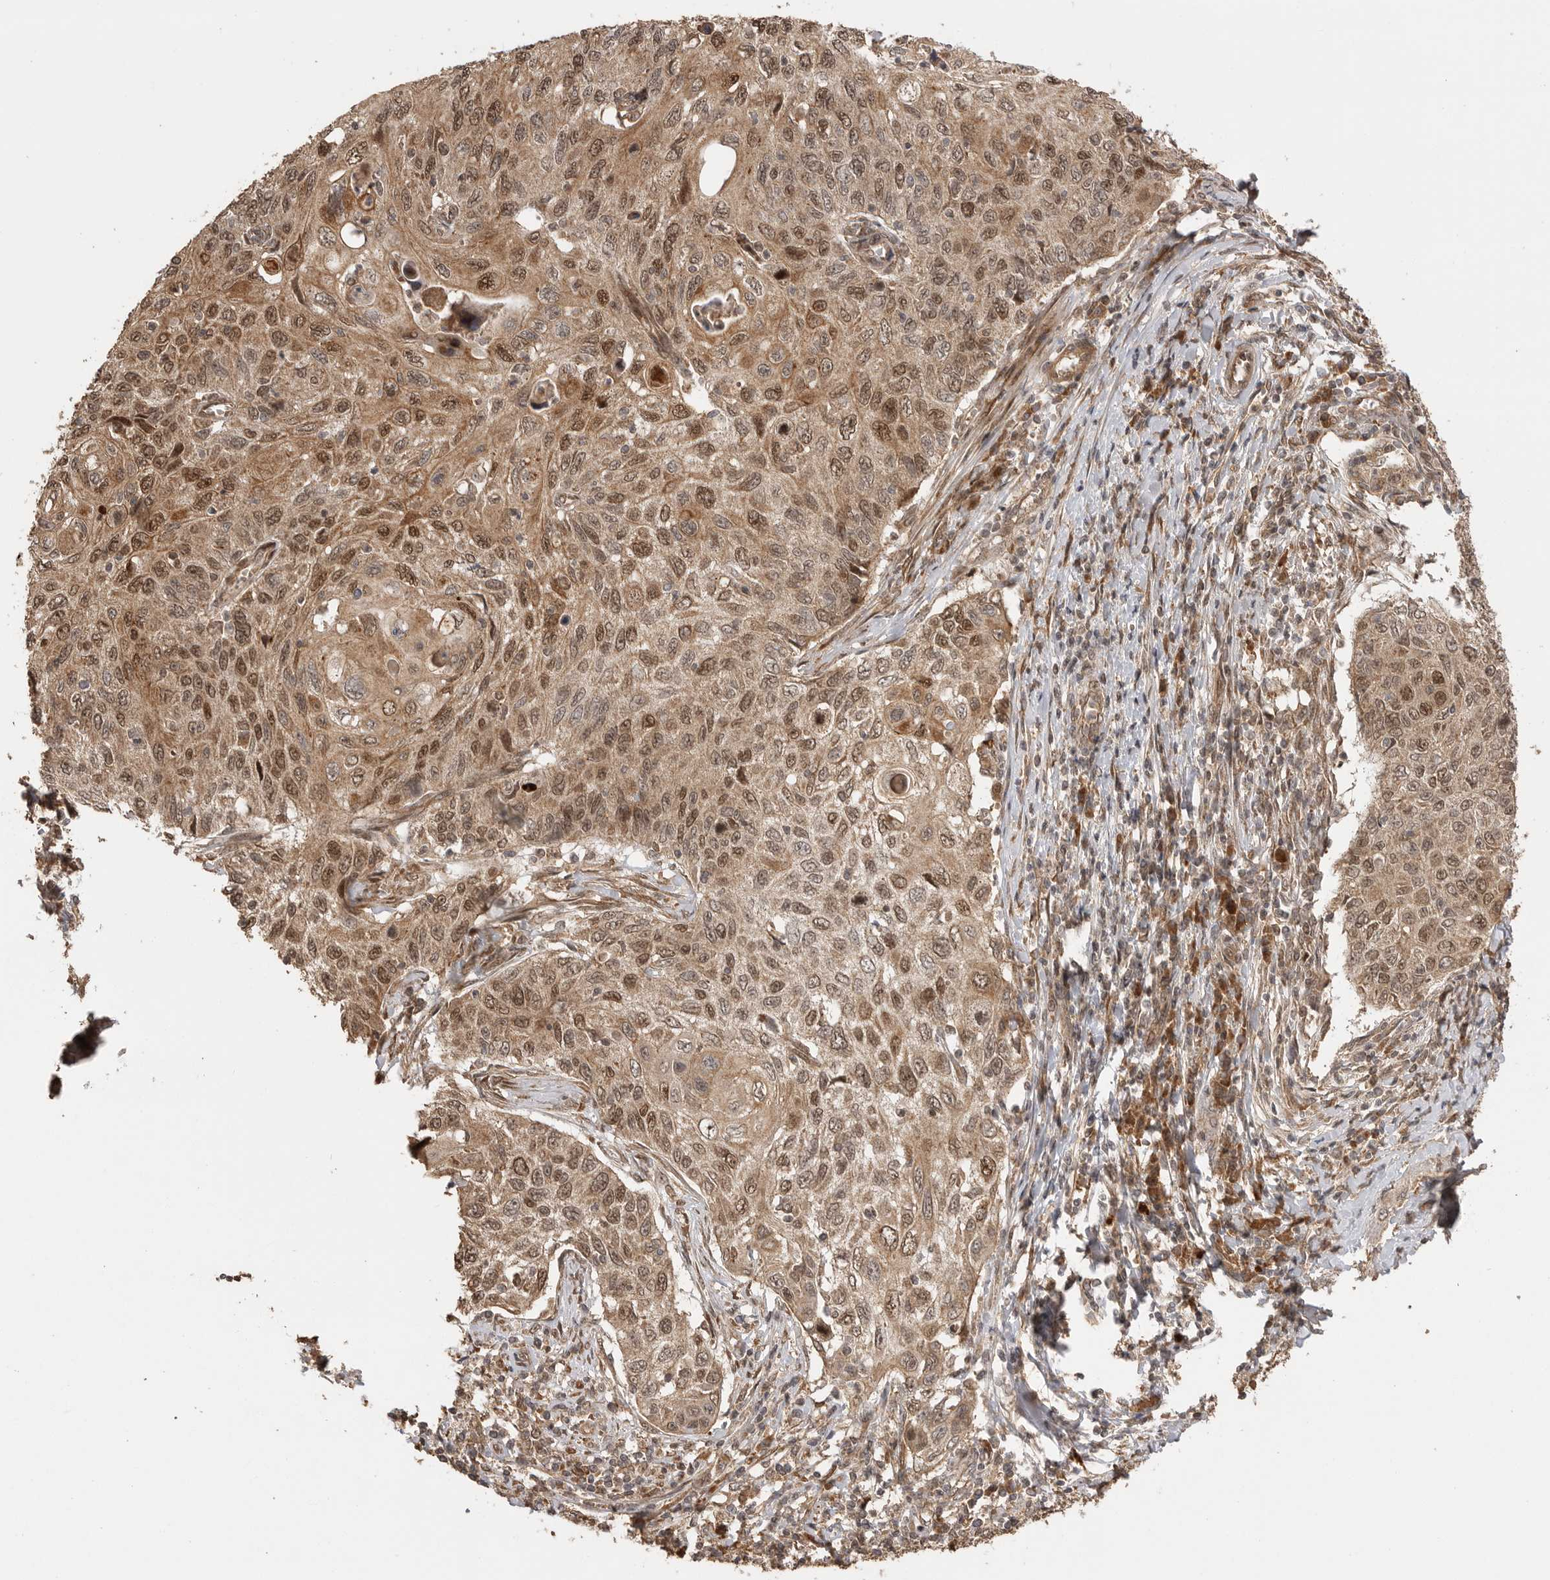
{"staining": {"intensity": "moderate", "quantity": ">75%", "location": "cytoplasmic/membranous,nuclear"}, "tissue": "cervical cancer", "cell_type": "Tumor cells", "image_type": "cancer", "snomed": [{"axis": "morphology", "description": "Squamous cell carcinoma, NOS"}, {"axis": "topography", "description": "Cervix"}], "caption": "Immunohistochemistry (IHC) (DAB (3,3'-diaminobenzidine)) staining of human cervical cancer reveals moderate cytoplasmic/membranous and nuclear protein staining in approximately >75% of tumor cells. Ihc stains the protein of interest in brown and the nuclei are stained blue.", "gene": "BOC", "patient": {"sex": "female", "age": 70}}